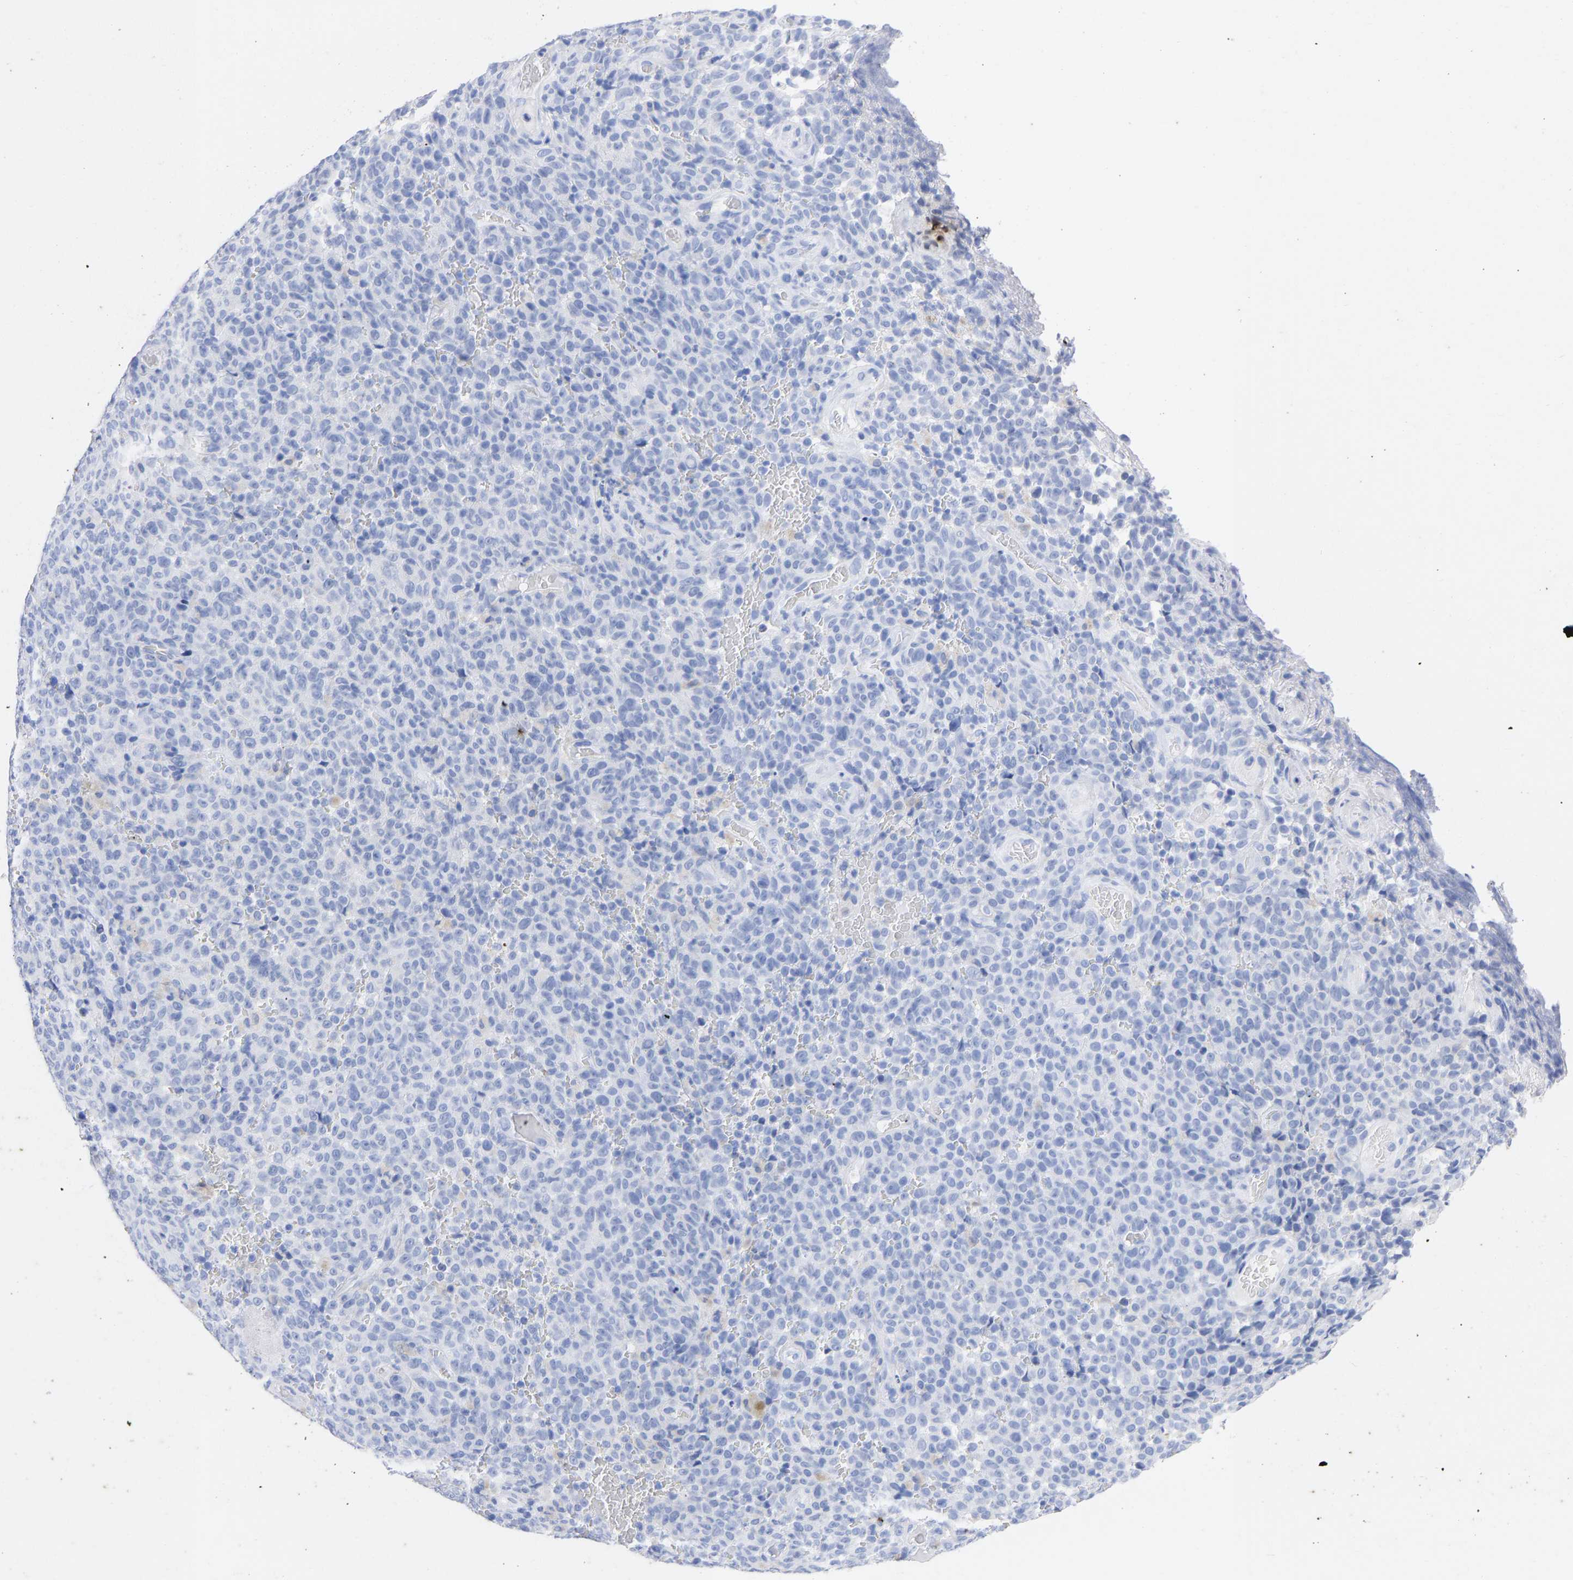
{"staining": {"intensity": "negative", "quantity": "none", "location": "none"}, "tissue": "melanoma", "cell_type": "Tumor cells", "image_type": "cancer", "snomed": [{"axis": "morphology", "description": "Malignant melanoma, NOS"}, {"axis": "topography", "description": "Skin"}], "caption": "Immunohistochemistry of human malignant melanoma displays no expression in tumor cells. (DAB (3,3'-diaminobenzidine) IHC with hematoxylin counter stain).", "gene": "KRT1", "patient": {"sex": "female", "age": 82}}